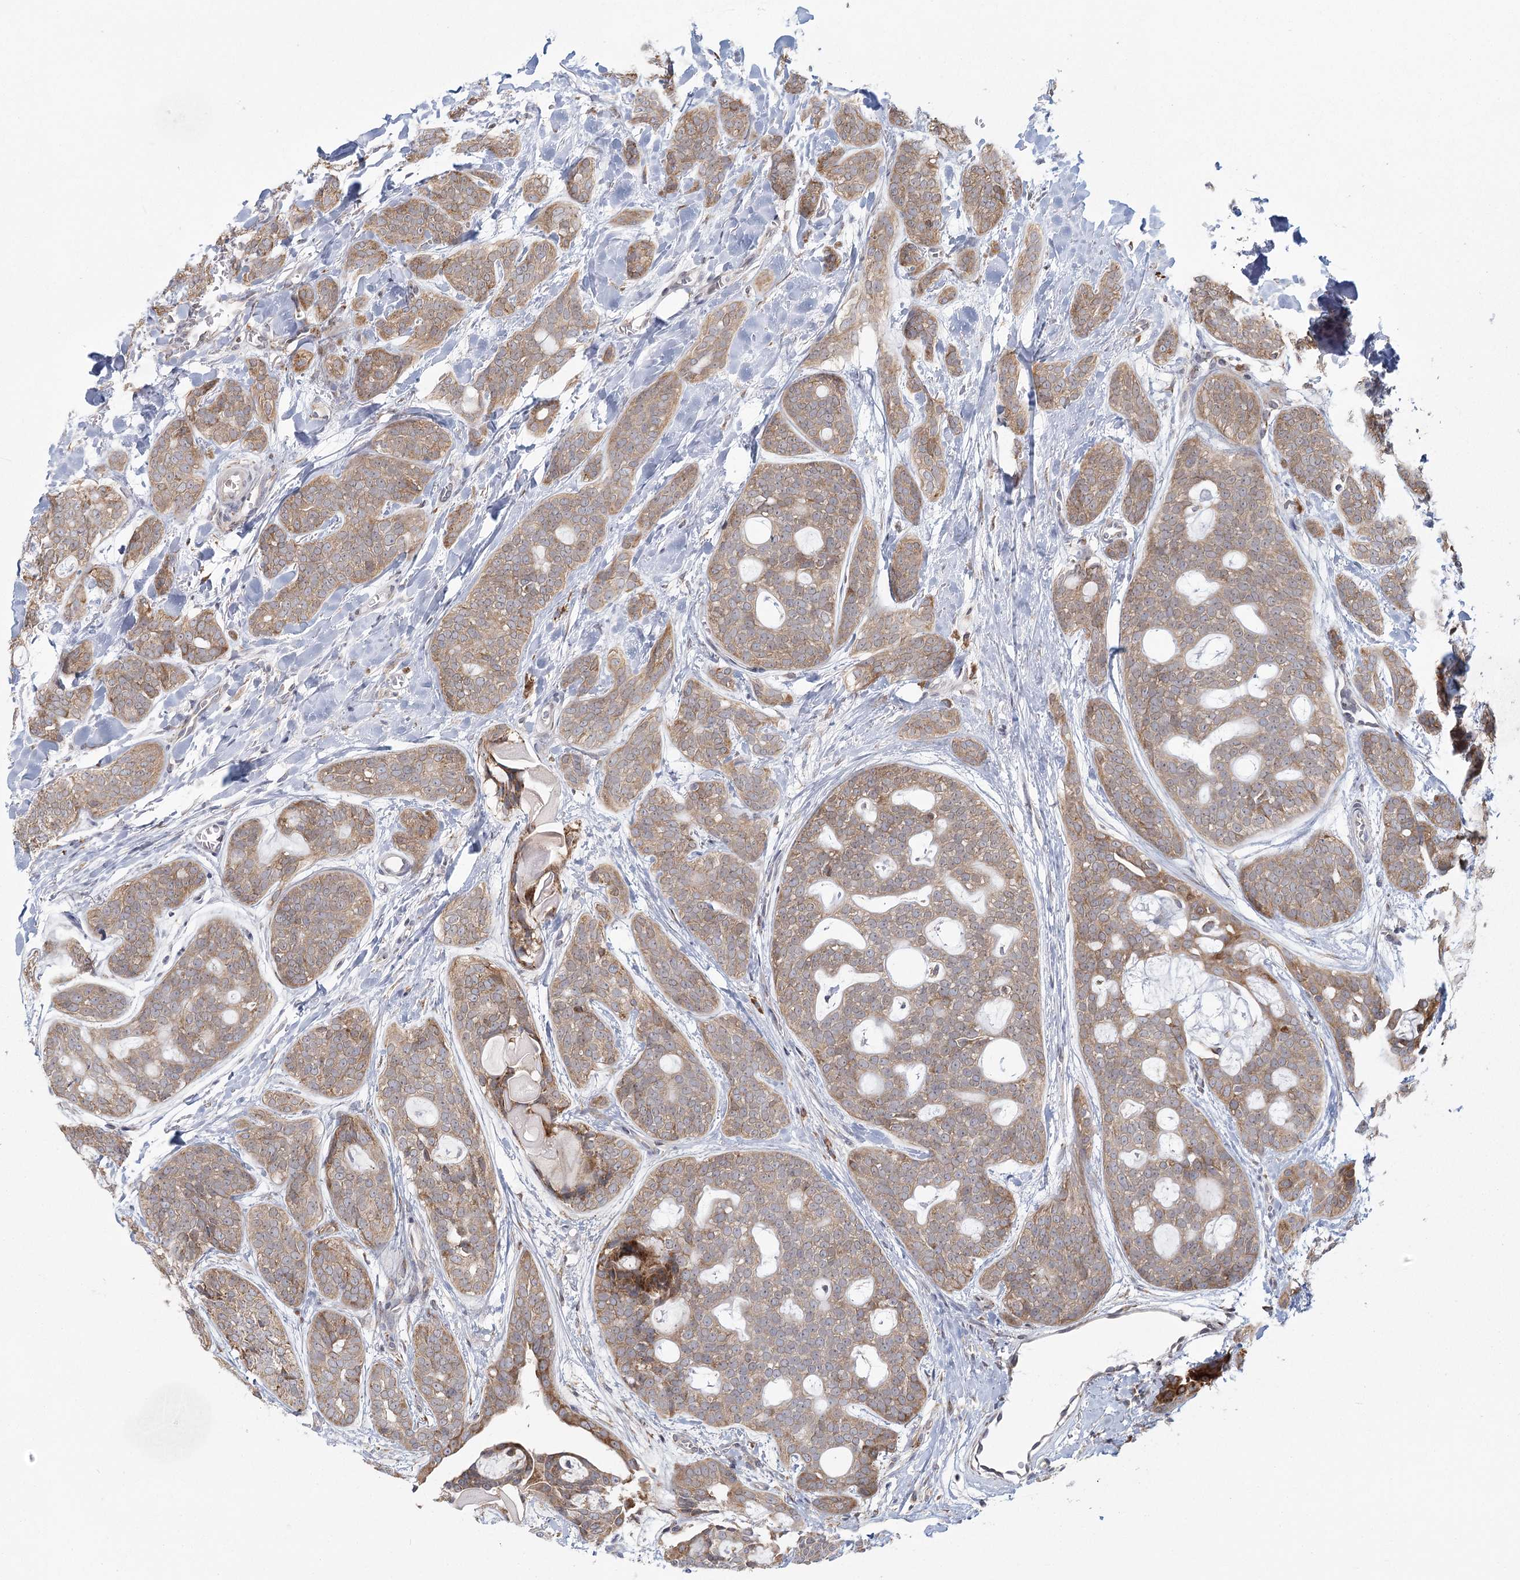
{"staining": {"intensity": "moderate", "quantity": ">75%", "location": "cytoplasmic/membranous"}, "tissue": "head and neck cancer", "cell_type": "Tumor cells", "image_type": "cancer", "snomed": [{"axis": "morphology", "description": "Adenocarcinoma, NOS"}, {"axis": "topography", "description": "Head-Neck"}], "caption": "Protein expression analysis of head and neck cancer (adenocarcinoma) displays moderate cytoplasmic/membranous expression in approximately >75% of tumor cells.", "gene": "LACTB", "patient": {"sex": "male", "age": 66}}